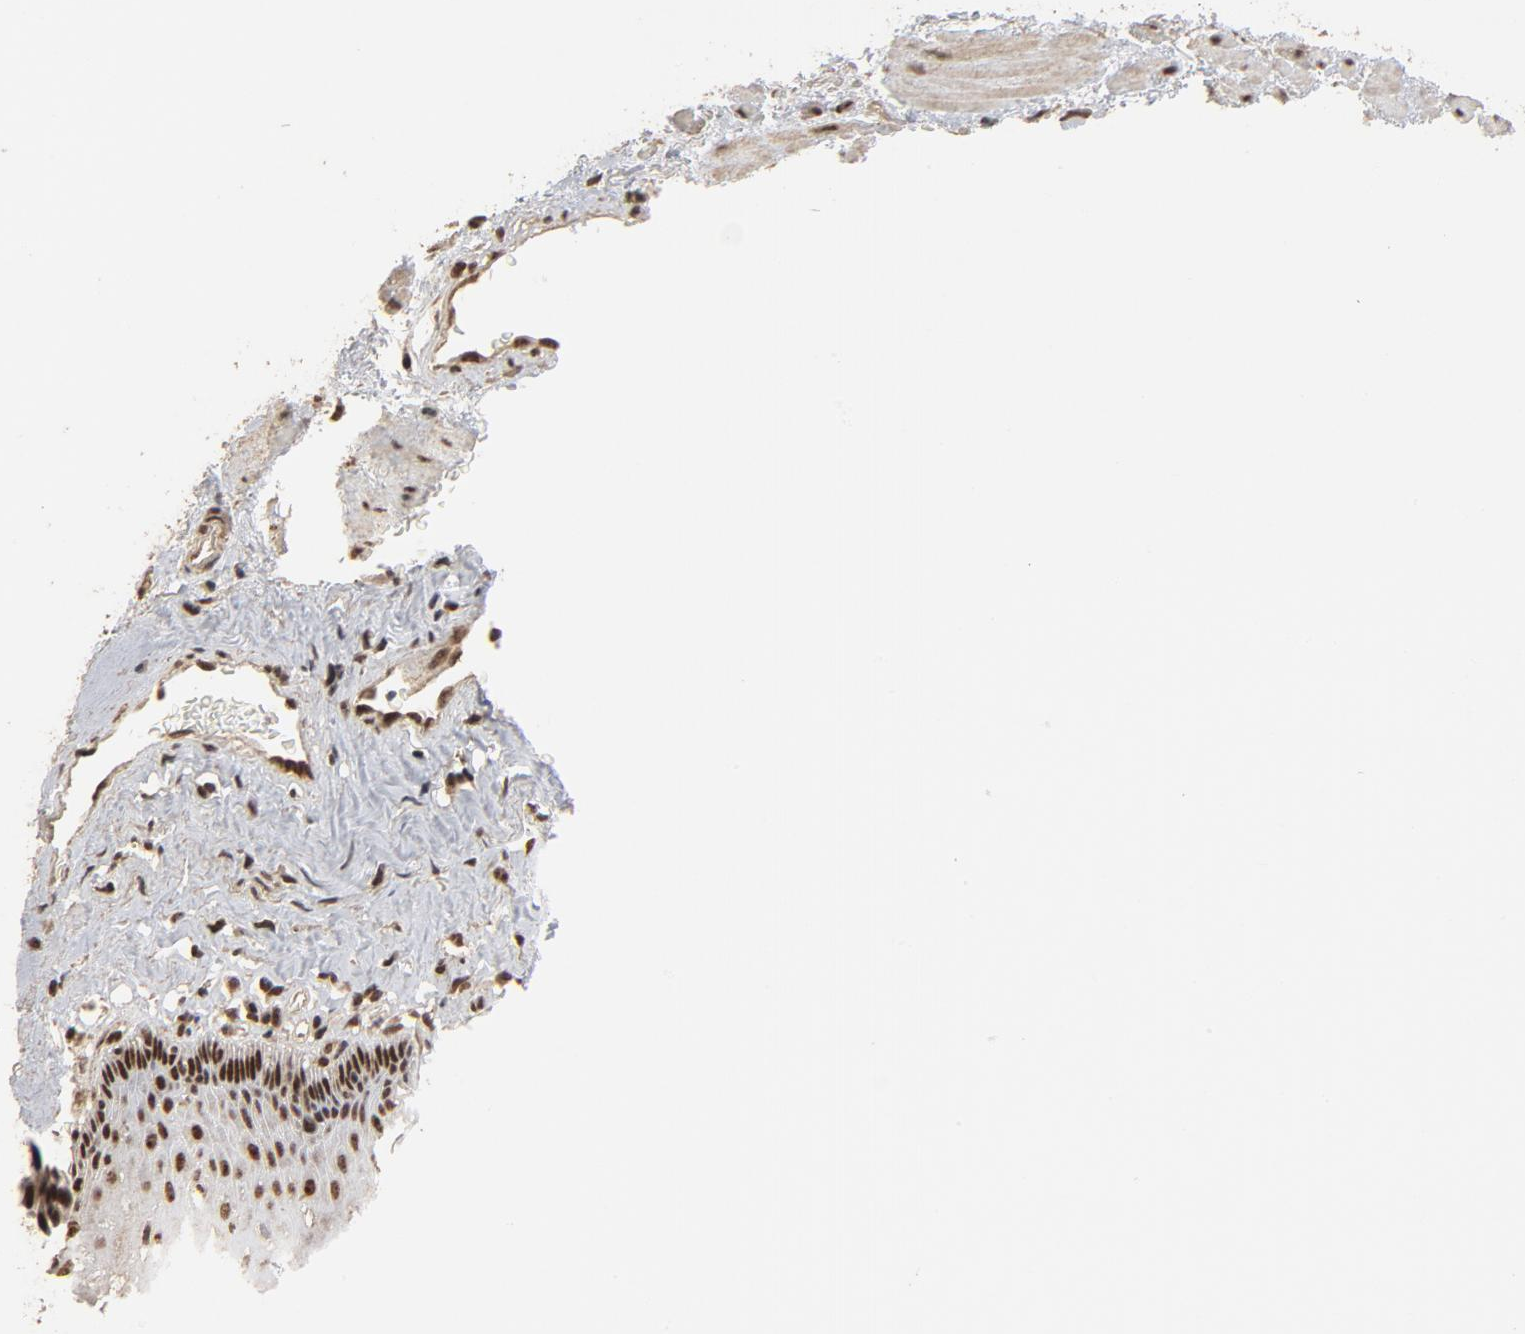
{"staining": {"intensity": "moderate", "quantity": "25%-75%", "location": "nuclear"}, "tissue": "esophagus", "cell_type": "Squamous epithelial cells", "image_type": "normal", "snomed": [{"axis": "morphology", "description": "Normal tissue, NOS"}, {"axis": "topography", "description": "Esophagus"}], "caption": "Immunohistochemical staining of benign human esophagus exhibits medium levels of moderate nuclear expression in about 25%-75% of squamous epithelial cells.", "gene": "TP53RK", "patient": {"sex": "female", "age": 70}}